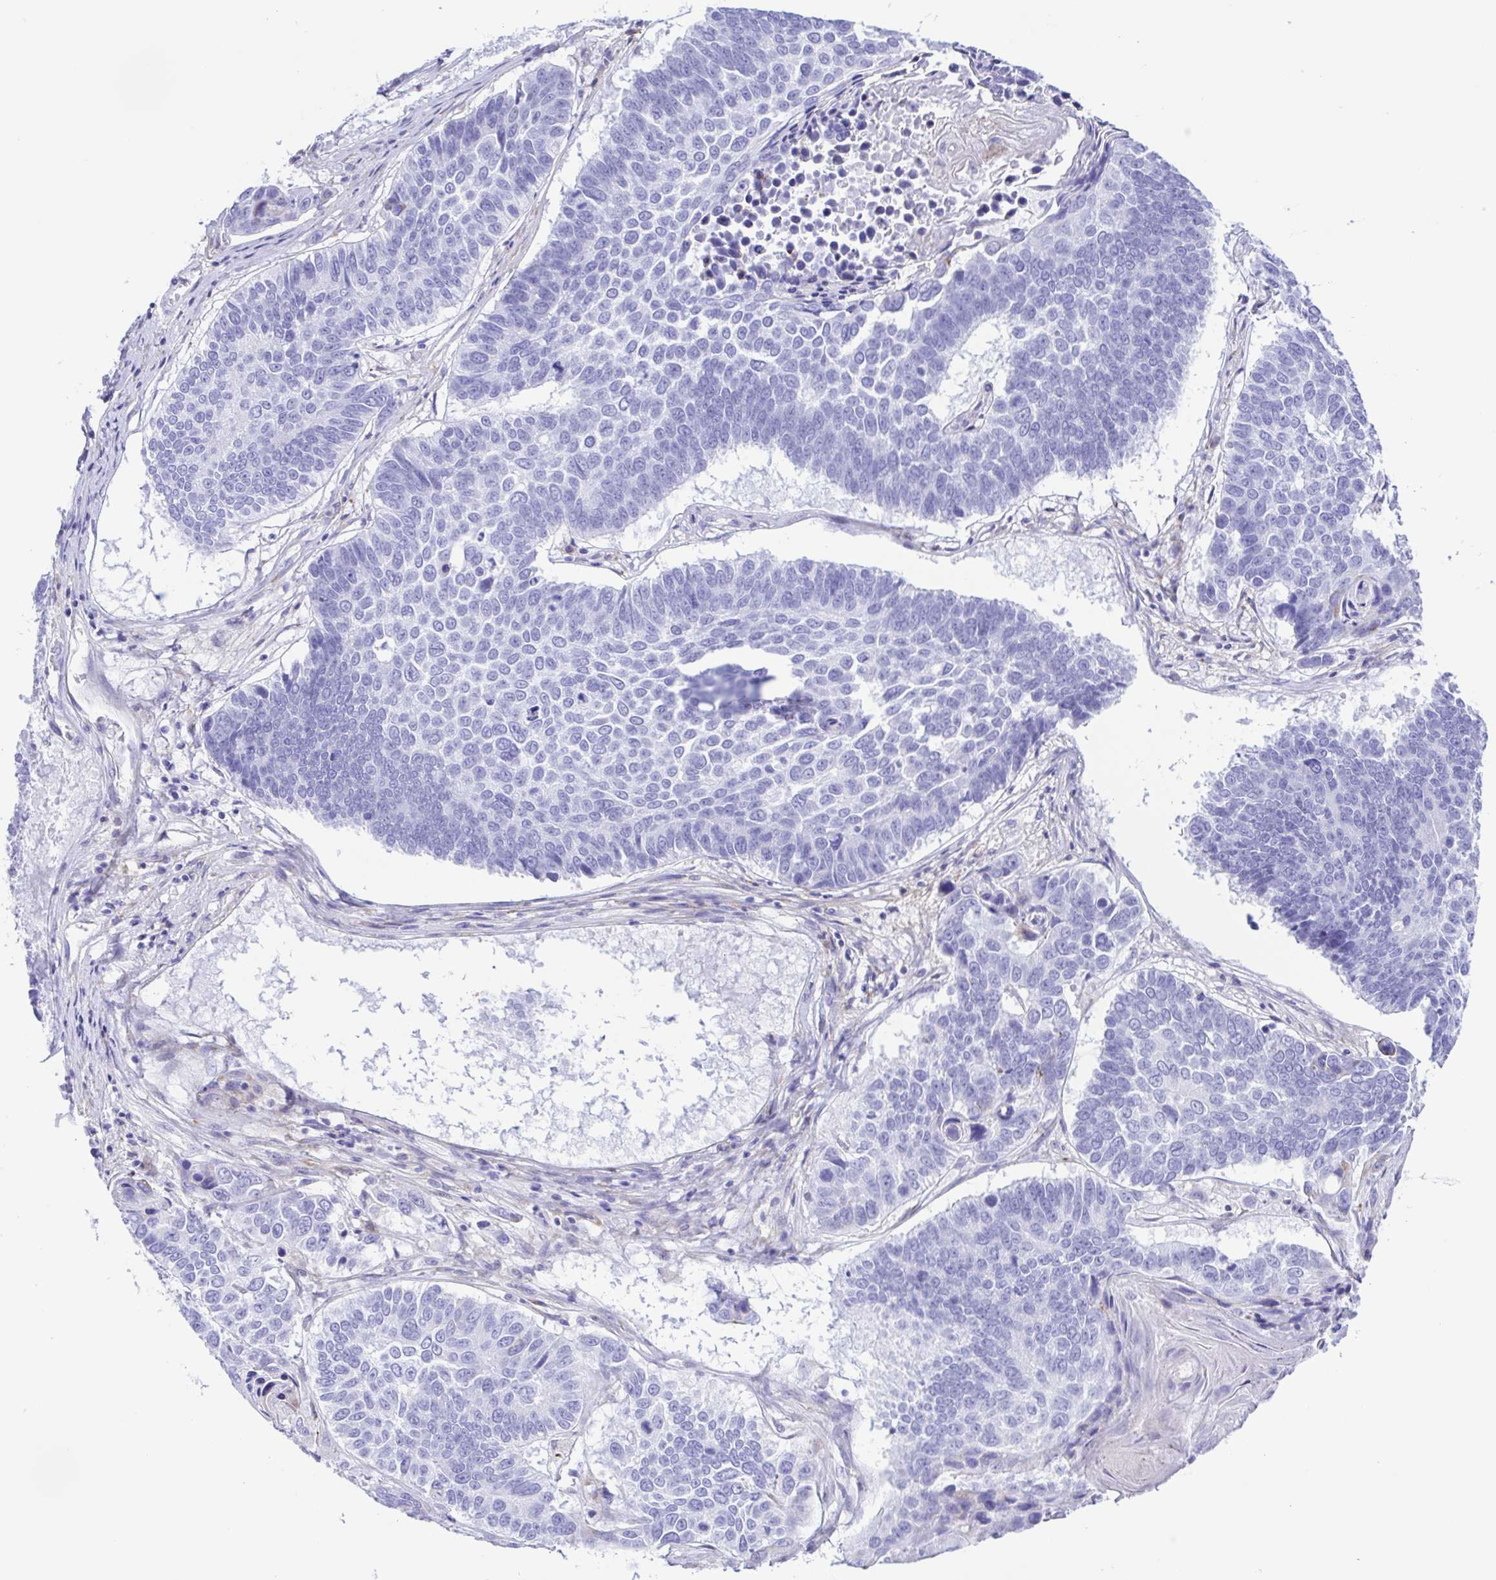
{"staining": {"intensity": "negative", "quantity": "none", "location": "none"}, "tissue": "lung cancer", "cell_type": "Tumor cells", "image_type": "cancer", "snomed": [{"axis": "morphology", "description": "Squamous cell carcinoma, NOS"}, {"axis": "topography", "description": "Lung"}], "caption": "Tumor cells are negative for protein expression in human lung cancer.", "gene": "GPR17", "patient": {"sex": "male", "age": 73}}